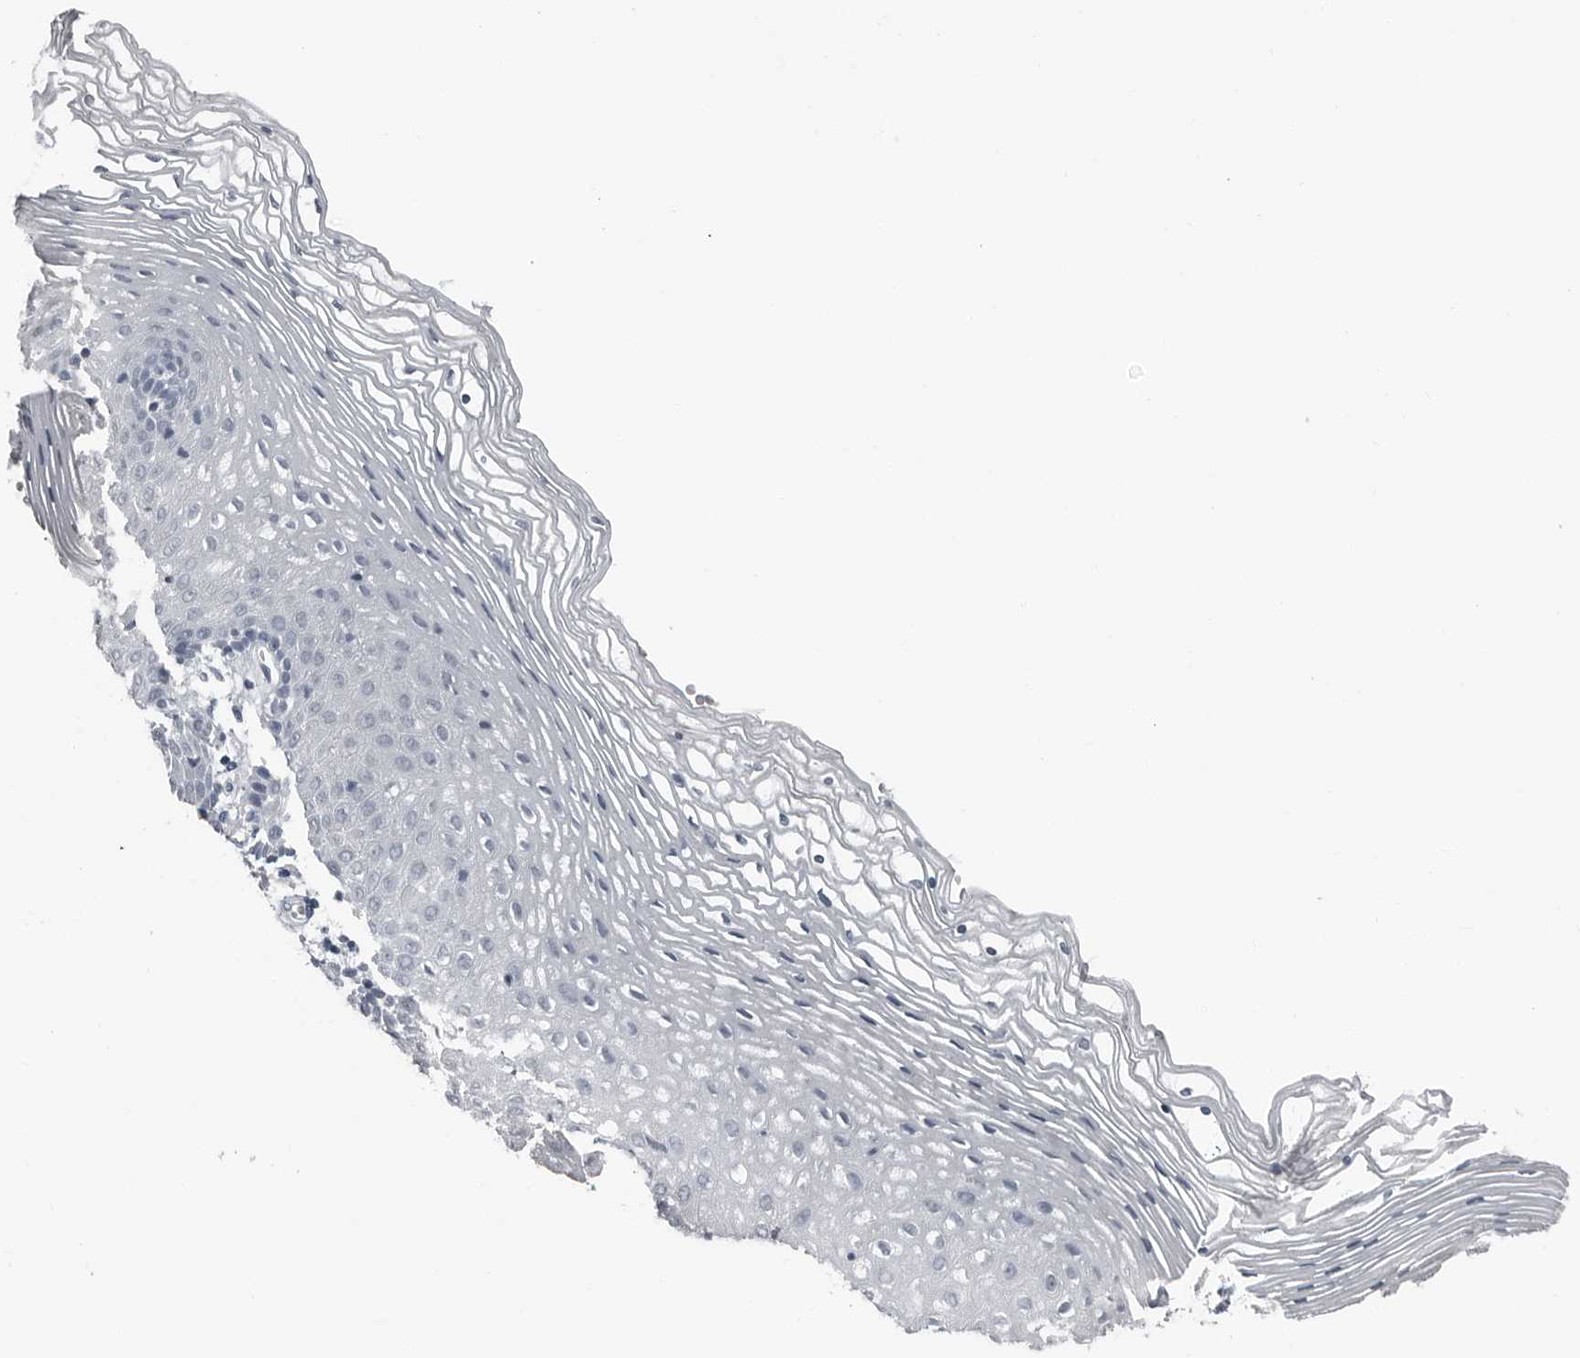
{"staining": {"intensity": "negative", "quantity": "none", "location": "none"}, "tissue": "vagina", "cell_type": "Squamous epithelial cells", "image_type": "normal", "snomed": [{"axis": "morphology", "description": "Normal tissue, NOS"}, {"axis": "topography", "description": "Vagina"}], "caption": "The micrograph reveals no staining of squamous epithelial cells in benign vagina. (Brightfield microscopy of DAB IHC at high magnification).", "gene": "SPINK1", "patient": {"sex": "female", "age": 32}}